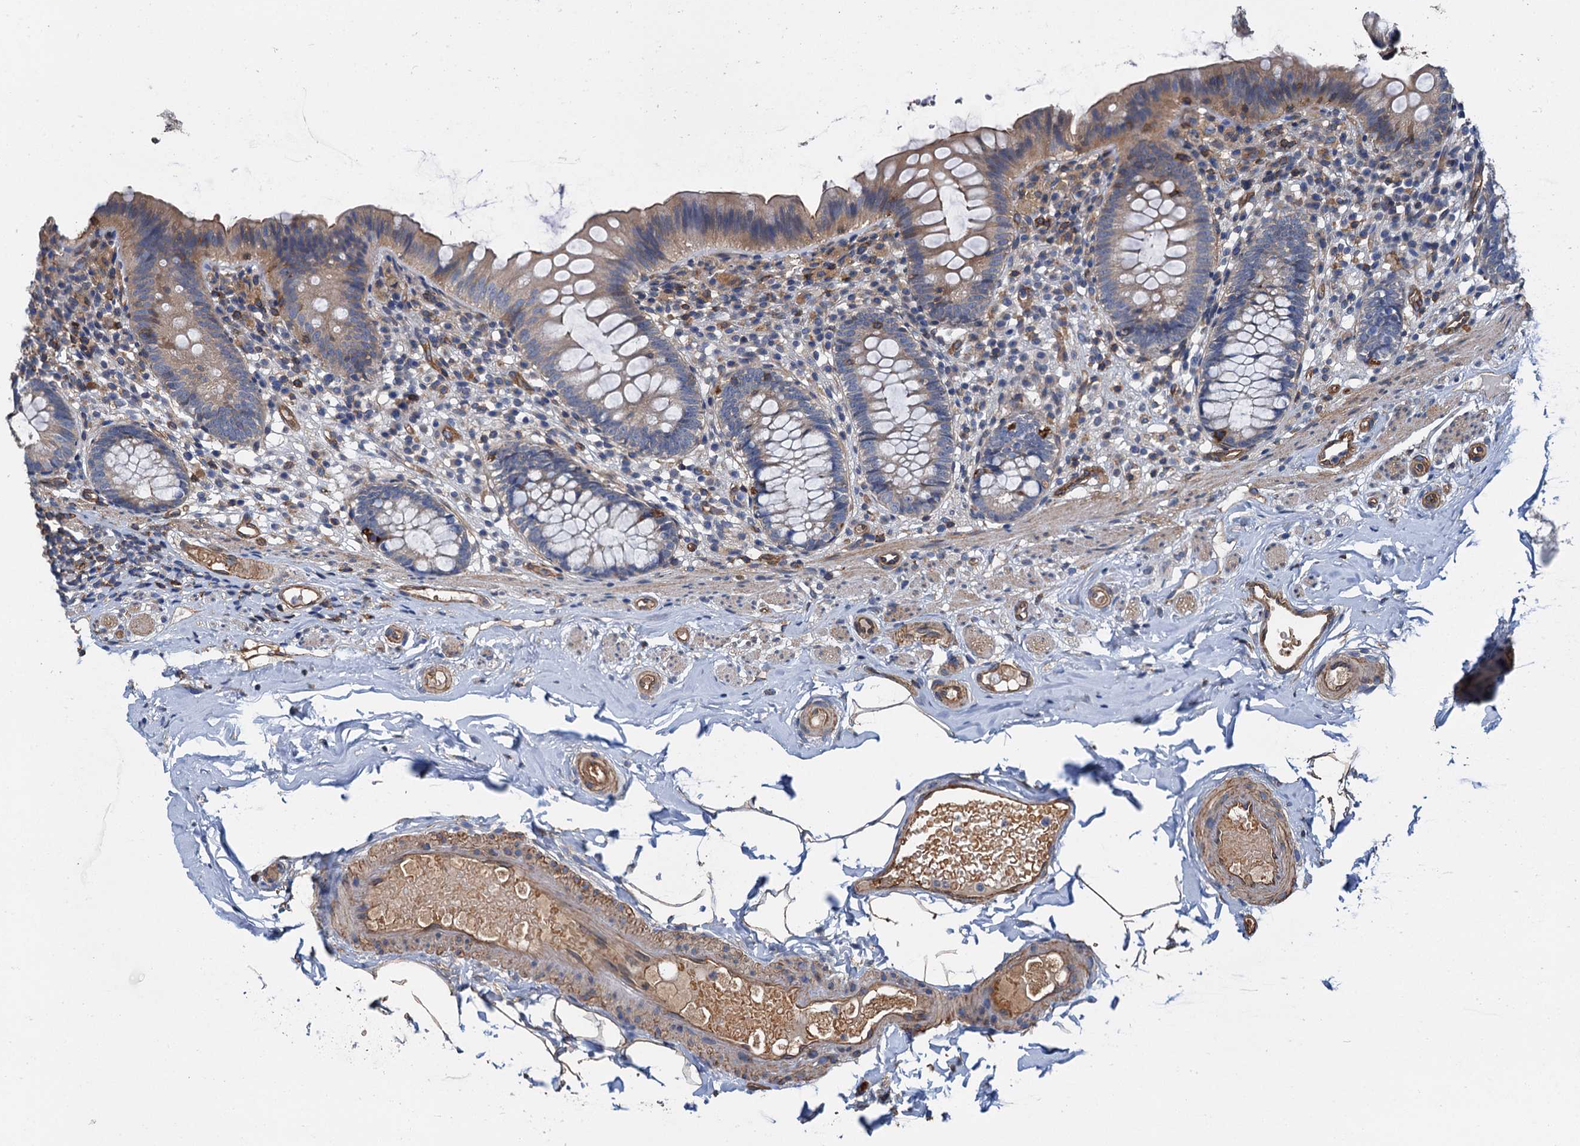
{"staining": {"intensity": "moderate", "quantity": "25%-75%", "location": "cytoplasmic/membranous"}, "tissue": "appendix", "cell_type": "Glandular cells", "image_type": "normal", "snomed": [{"axis": "morphology", "description": "Normal tissue, NOS"}, {"axis": "topography", "description": "Appendix"}], "caption": "Protein positivity by immunohistochemistry (IHC) exhibits moderate cytoplasmic/membranous staining in approximately 25%-75% of glandular cells in normal appendix.", "gene": "ROGDI", "patient": {"sex": "male", "age": 55}}